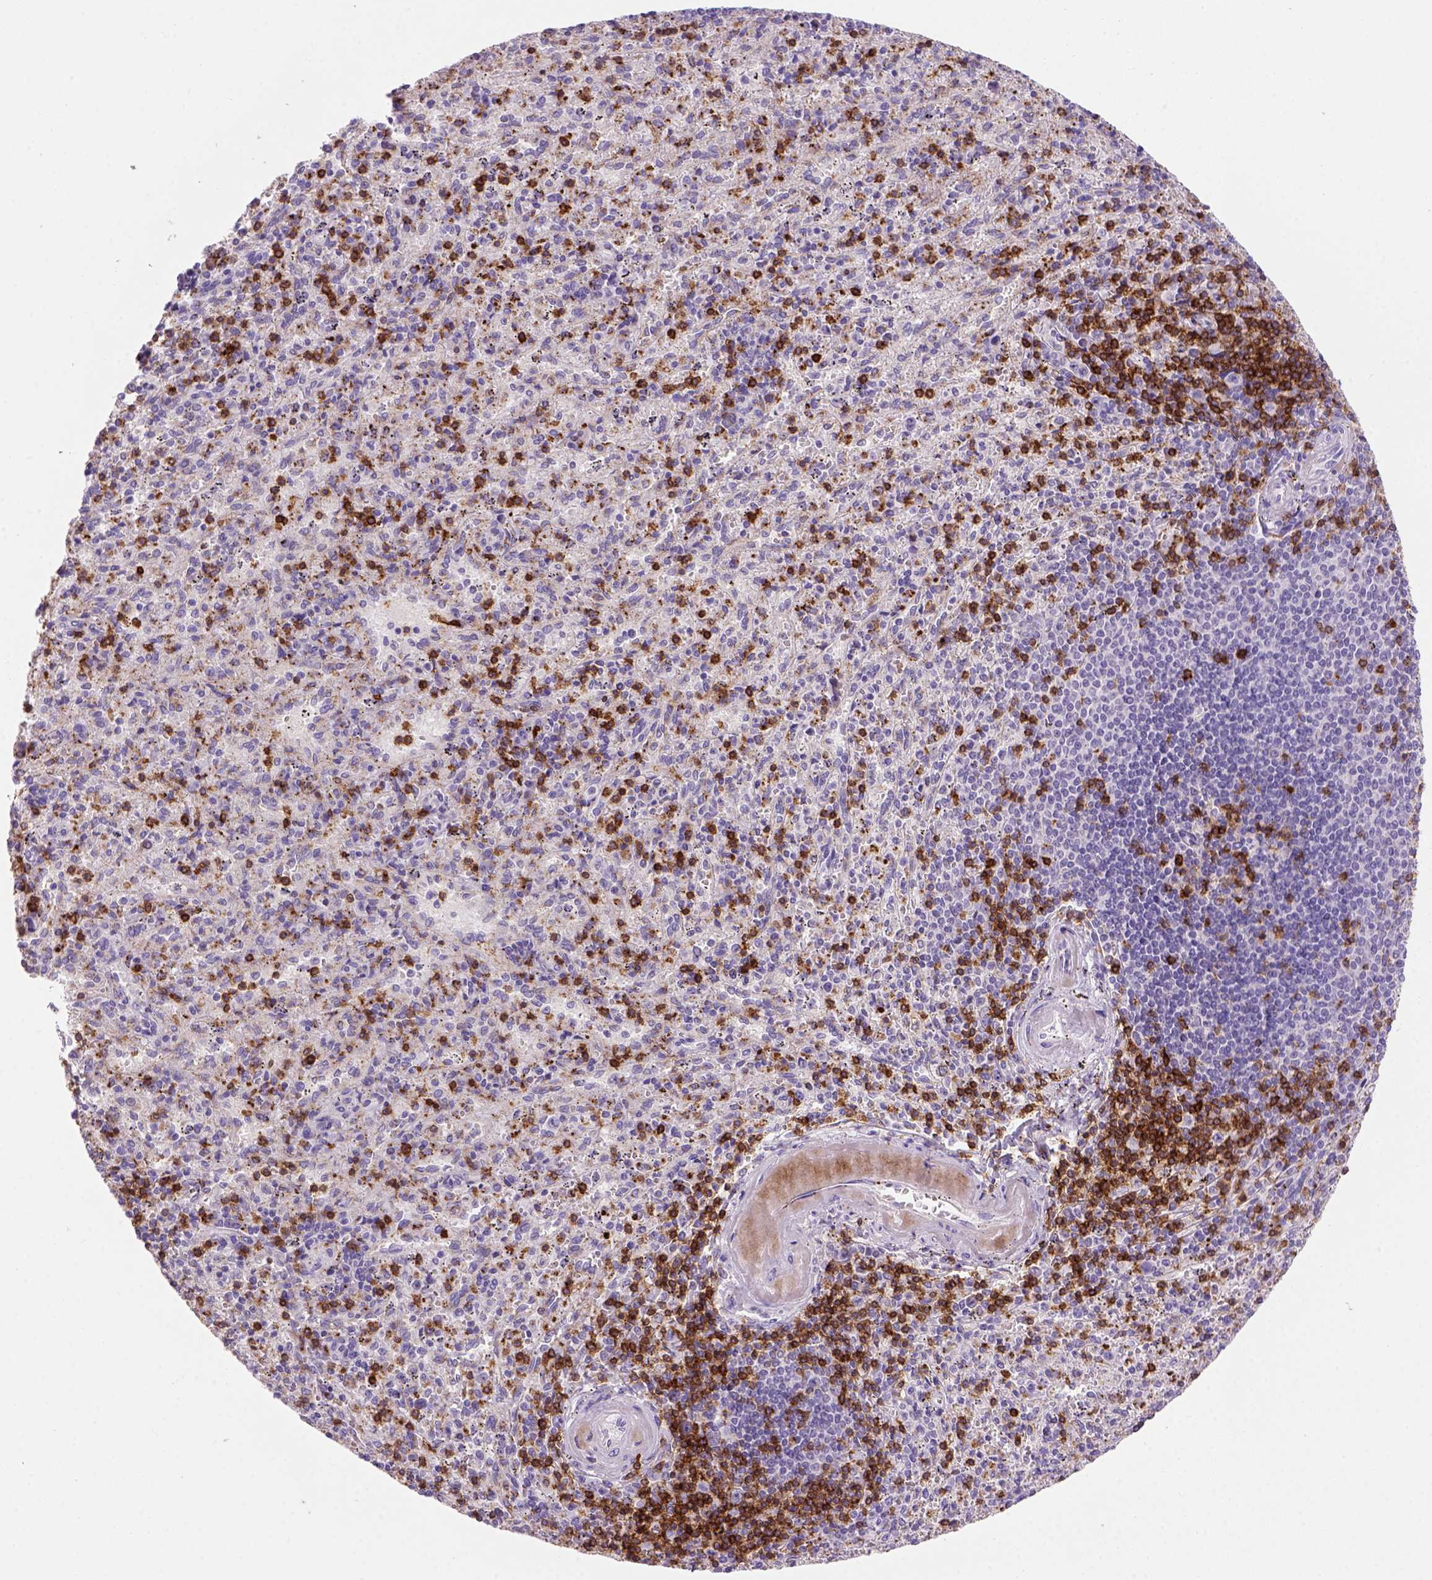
{"staining": {"intensity": "strong", "quantity": "<25%", "location": "cytoplasmic/membranous"}, "tissue": "spleen", "cell_type": "Cells in red pulp", "image_type": "normal", "snomed": [{"axis": "morphology", "description": "Normal tissue, NOS"}, {"axis": "topography", "description": "Spleen"}], "caption": "Immunohistochemistry photomicrograph of benign spleen: human spleen stained using immunohistochemistry (IHC) reveals medium levels of strong protein expression localized specifically in the cytoplasmic/membranous of cells in red pulp, appearing as a cytoplasmic/membranous brown color.", "gene": "CD3E", "patient": {"sex": "male", "age": 57}}